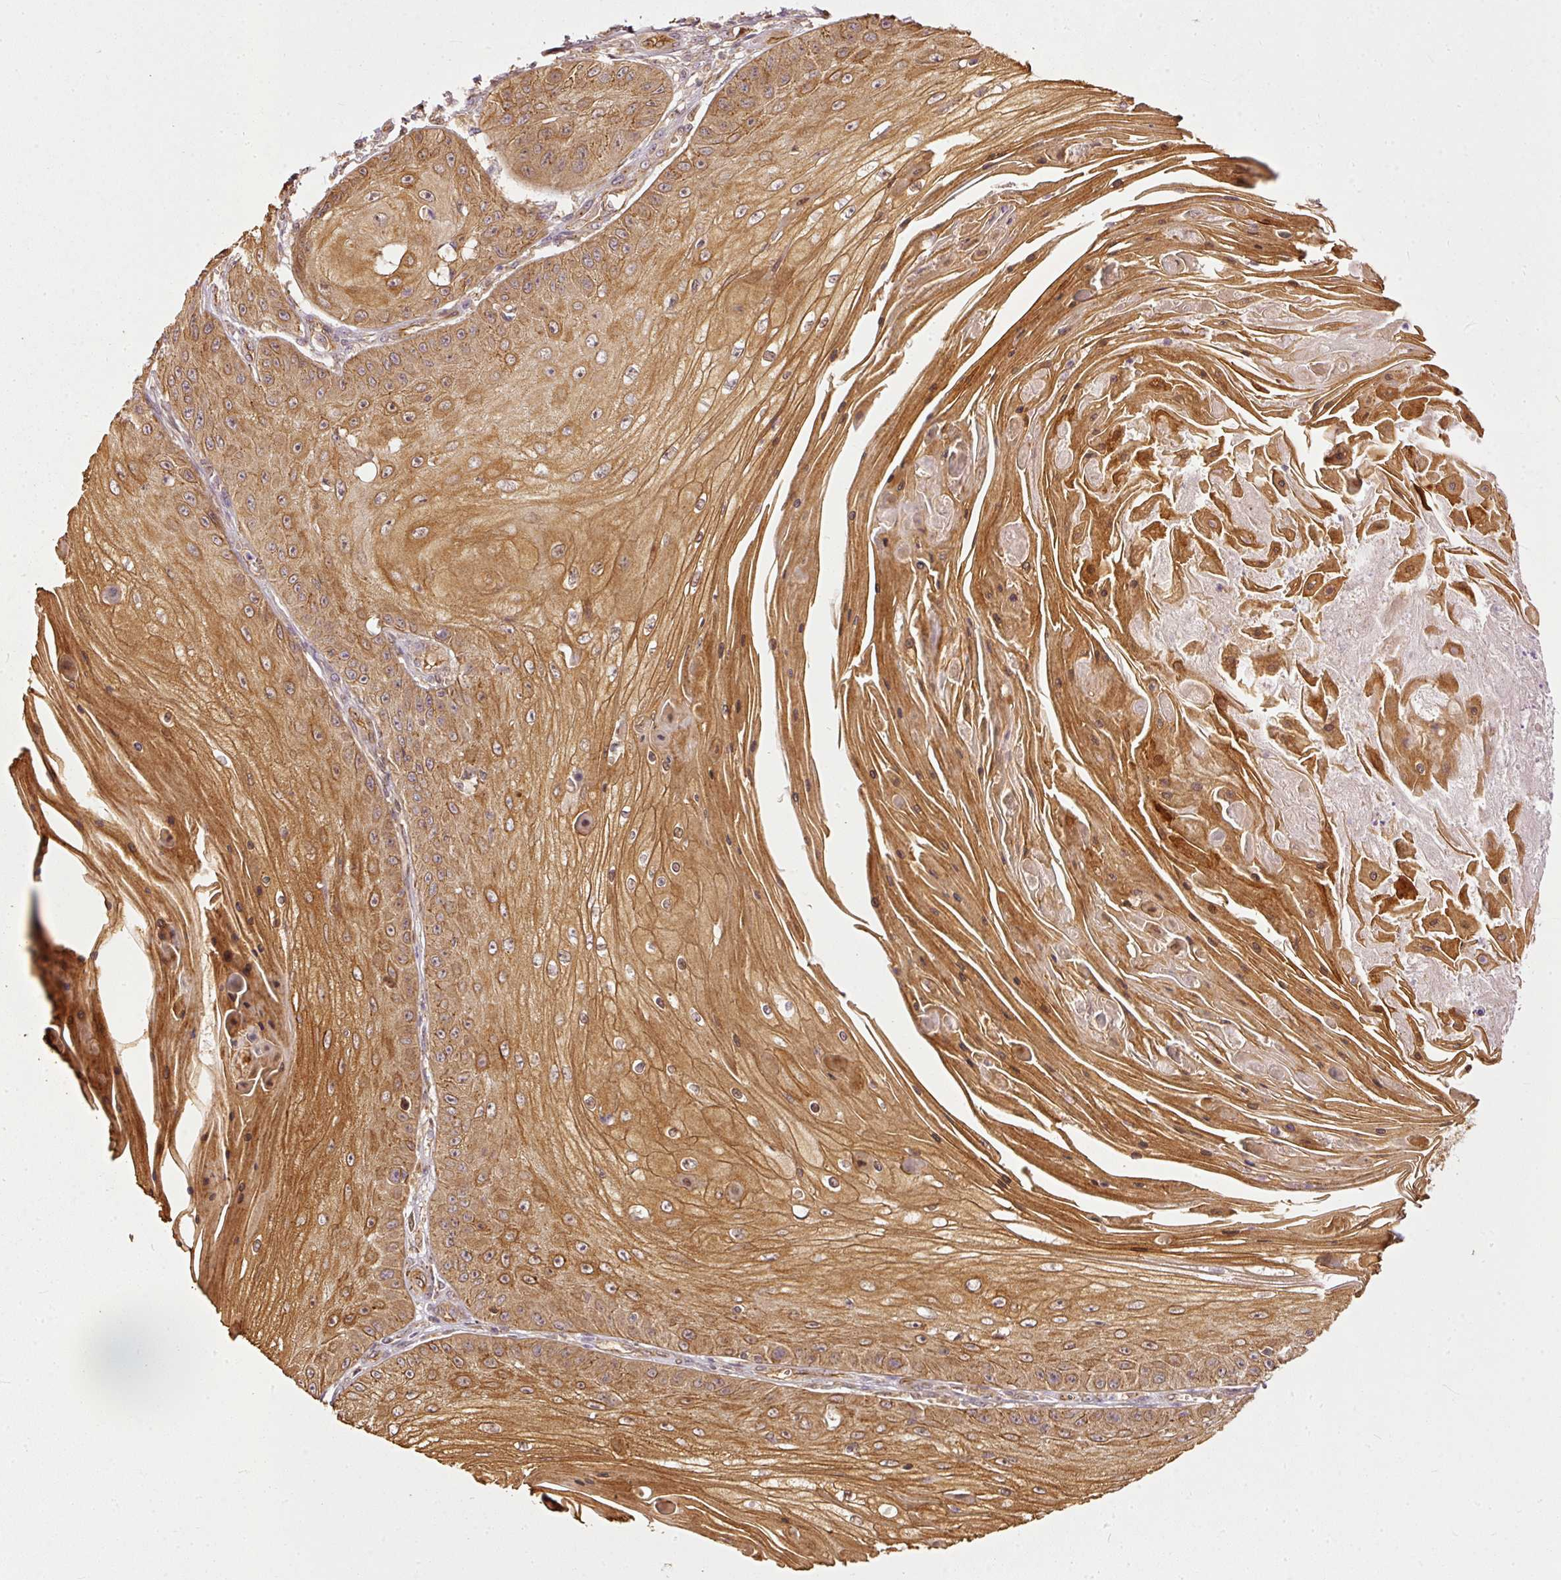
{"staining": {"intensity": "strong", "quantity": ">75%", "location": "cytoplasmic/membranous"}, "tissue": "skin cancer", "cell_type": "Tumor cells", "image_type": "cancer", "snomed": [{"axis": "morphology", "description": "Squamous cell carcinoma, NOS"}, {"axis": "topography", "description": "Skin"}], "caption": "Skin cancer (squamous cell carcinoma) stained with IHC shows strong cytoplasmic/membranous positivity in approximately >75% of tumor cells. Immunohistochemistry stains the protein of interest in brown and the nuclei are stained blue.", "gene": "MIF4GD", "patient": {"sex": "male", "age": 70}}